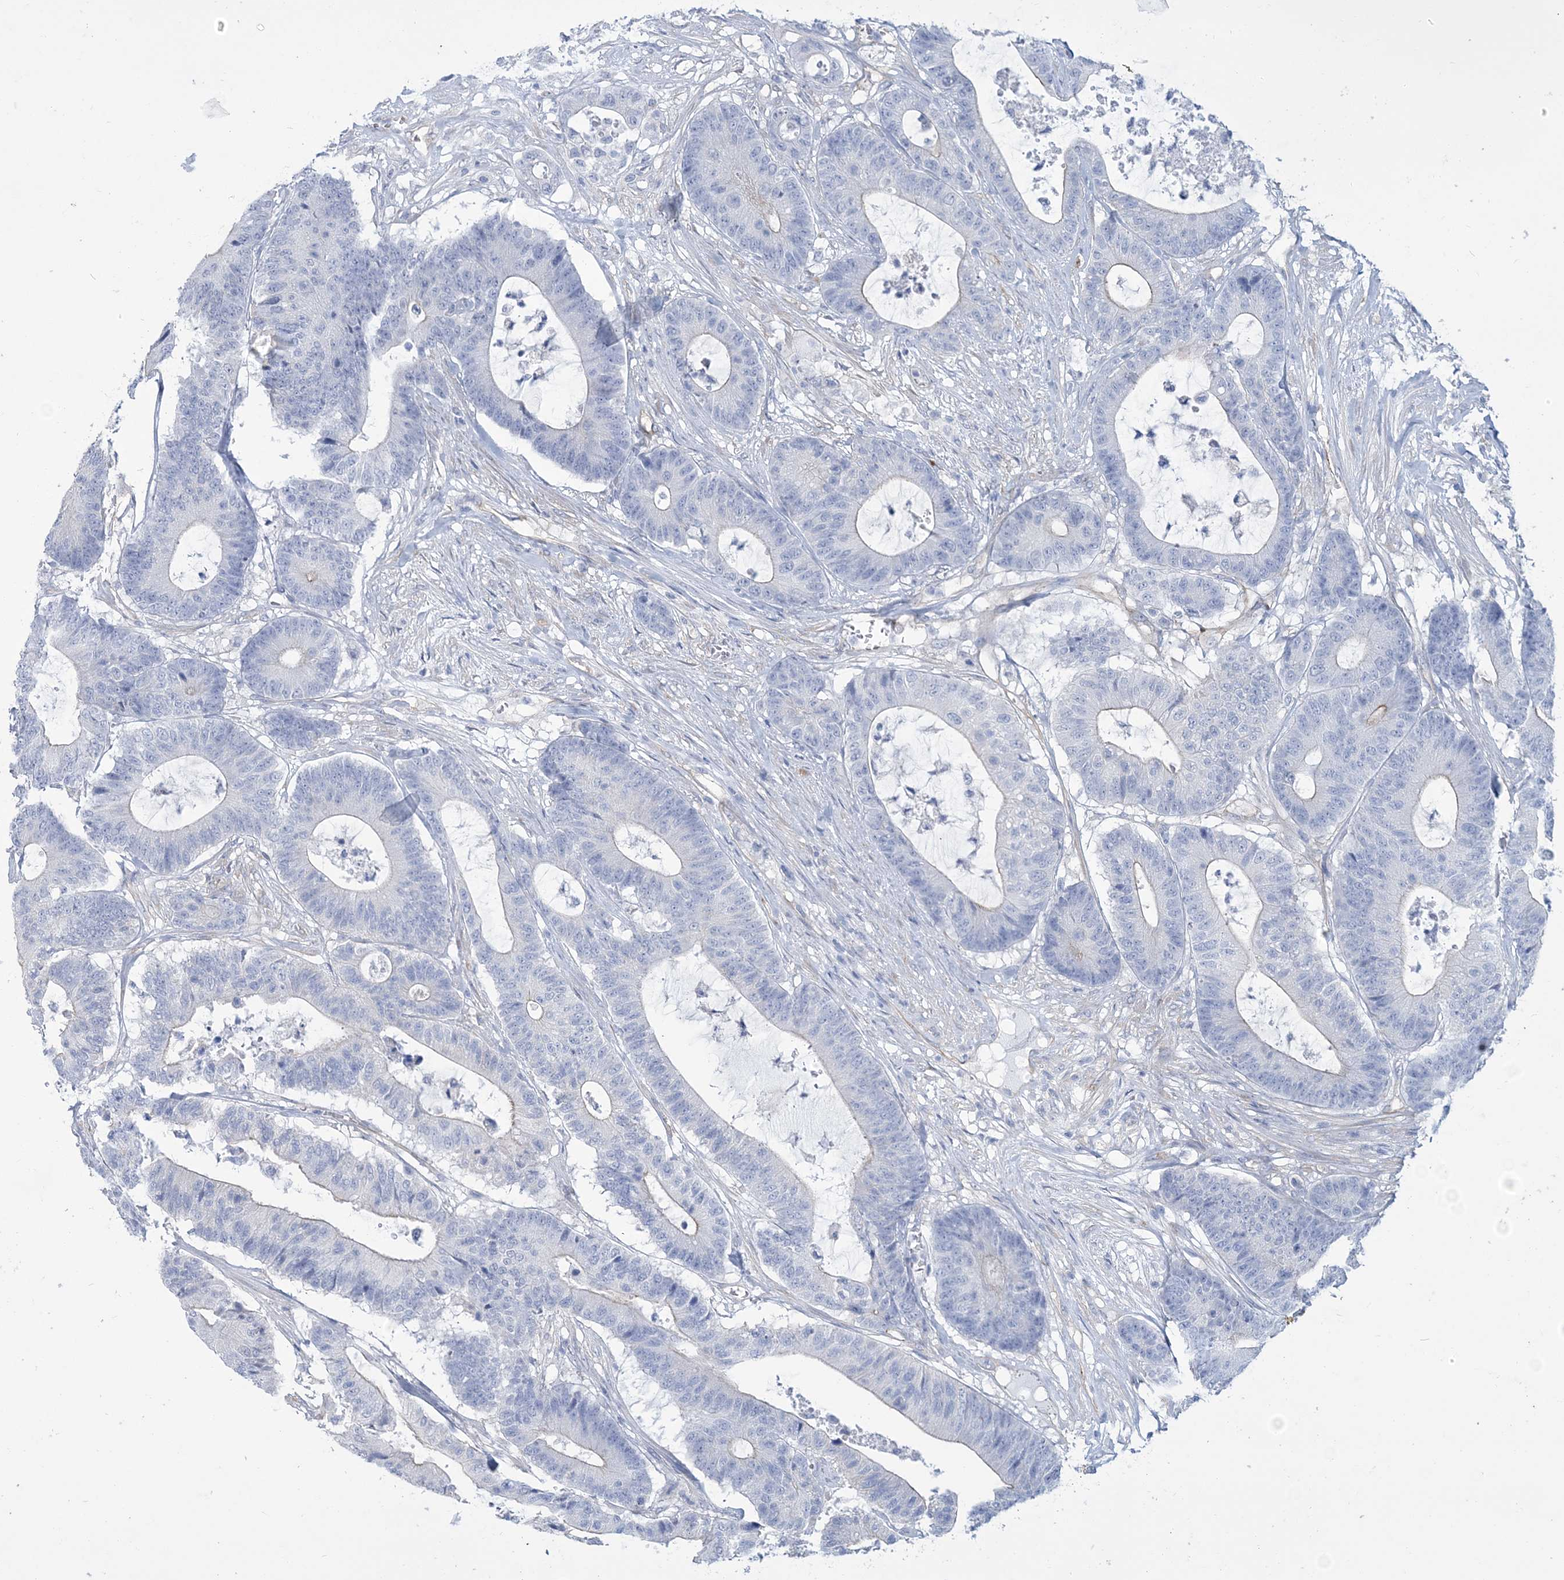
{"staining": {"intensity": "negative", "quantity": "none", "location": "none"}, "tissue": "colorectal cancer", "cell_type": "Tumor cells", "image_type": "cancer", "snomed": [{"axis": "morphology", "description": "Adenocarcinoma, NOS"}, {"axis": "topography", "description": "Colon"}], "caption": "High power microscopy micrograph of an IHC histopathology image of adenocarcinoma (colorectal), revealing no significant staining in tumor cells.", "gene": "RAB11FIP5", "patient": {"sex": "female", "age": 84}}